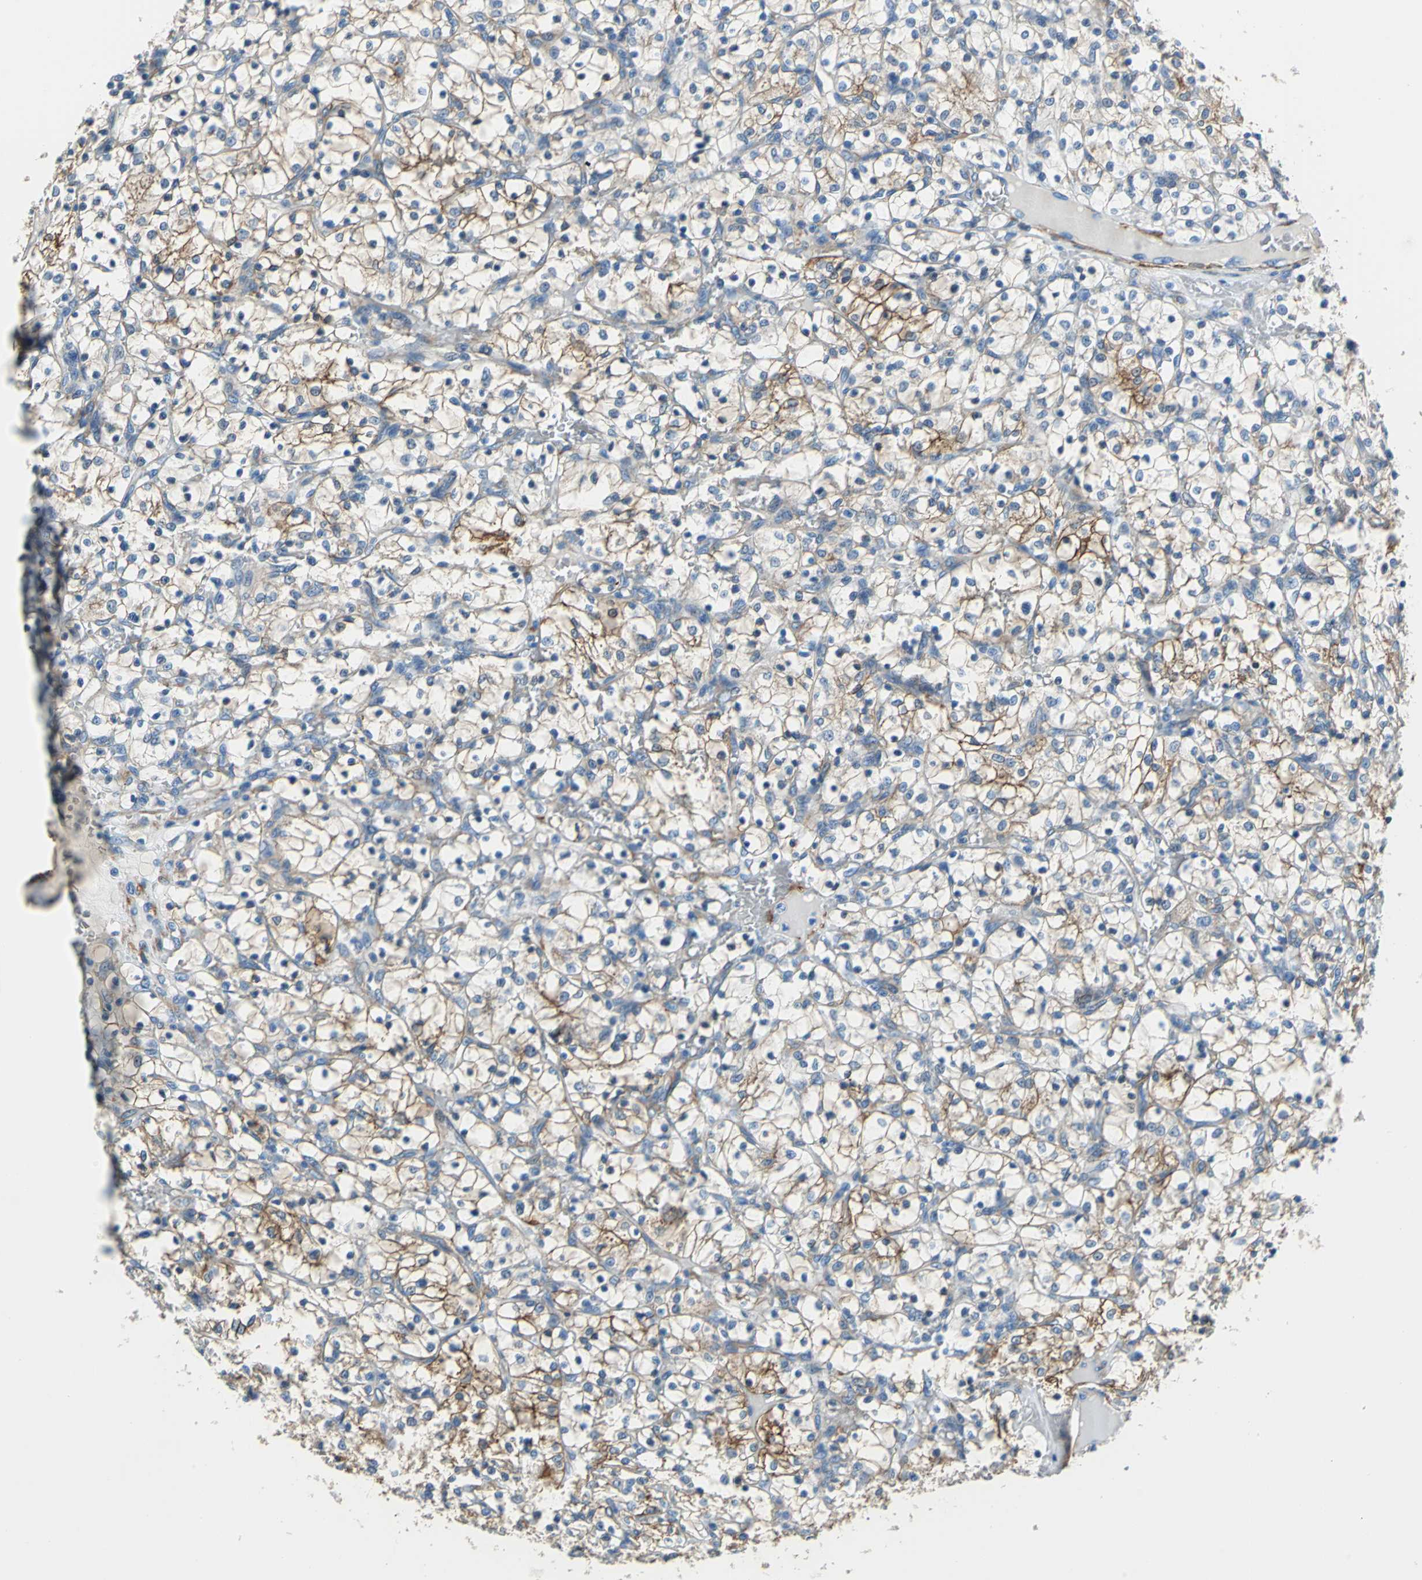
{"staining": {"intensity": "moderate", "quantity": "25%-75%", "location": "cytoplasmic/membranous"}, "tissue": "renal cancer", "cell_type": "Tumor cells", "image_type": "cancer", "snomed": [{"axis": "morphology", "description": "Adenocarcinoma, NOS"}, {"axis": "topography", "description": "Kidney"}], "caption": "Renal adenocarcinoma tissue displays moderate cytoplasmic/membranous positivity in approximately 25%-75% of tumor cells, visualized by immunohistochemistry. (Brightfield microscopy of DAB IHC at high magnification).", "gene": "AKAP12", "patient": {"sex": "female", "age": 69}}